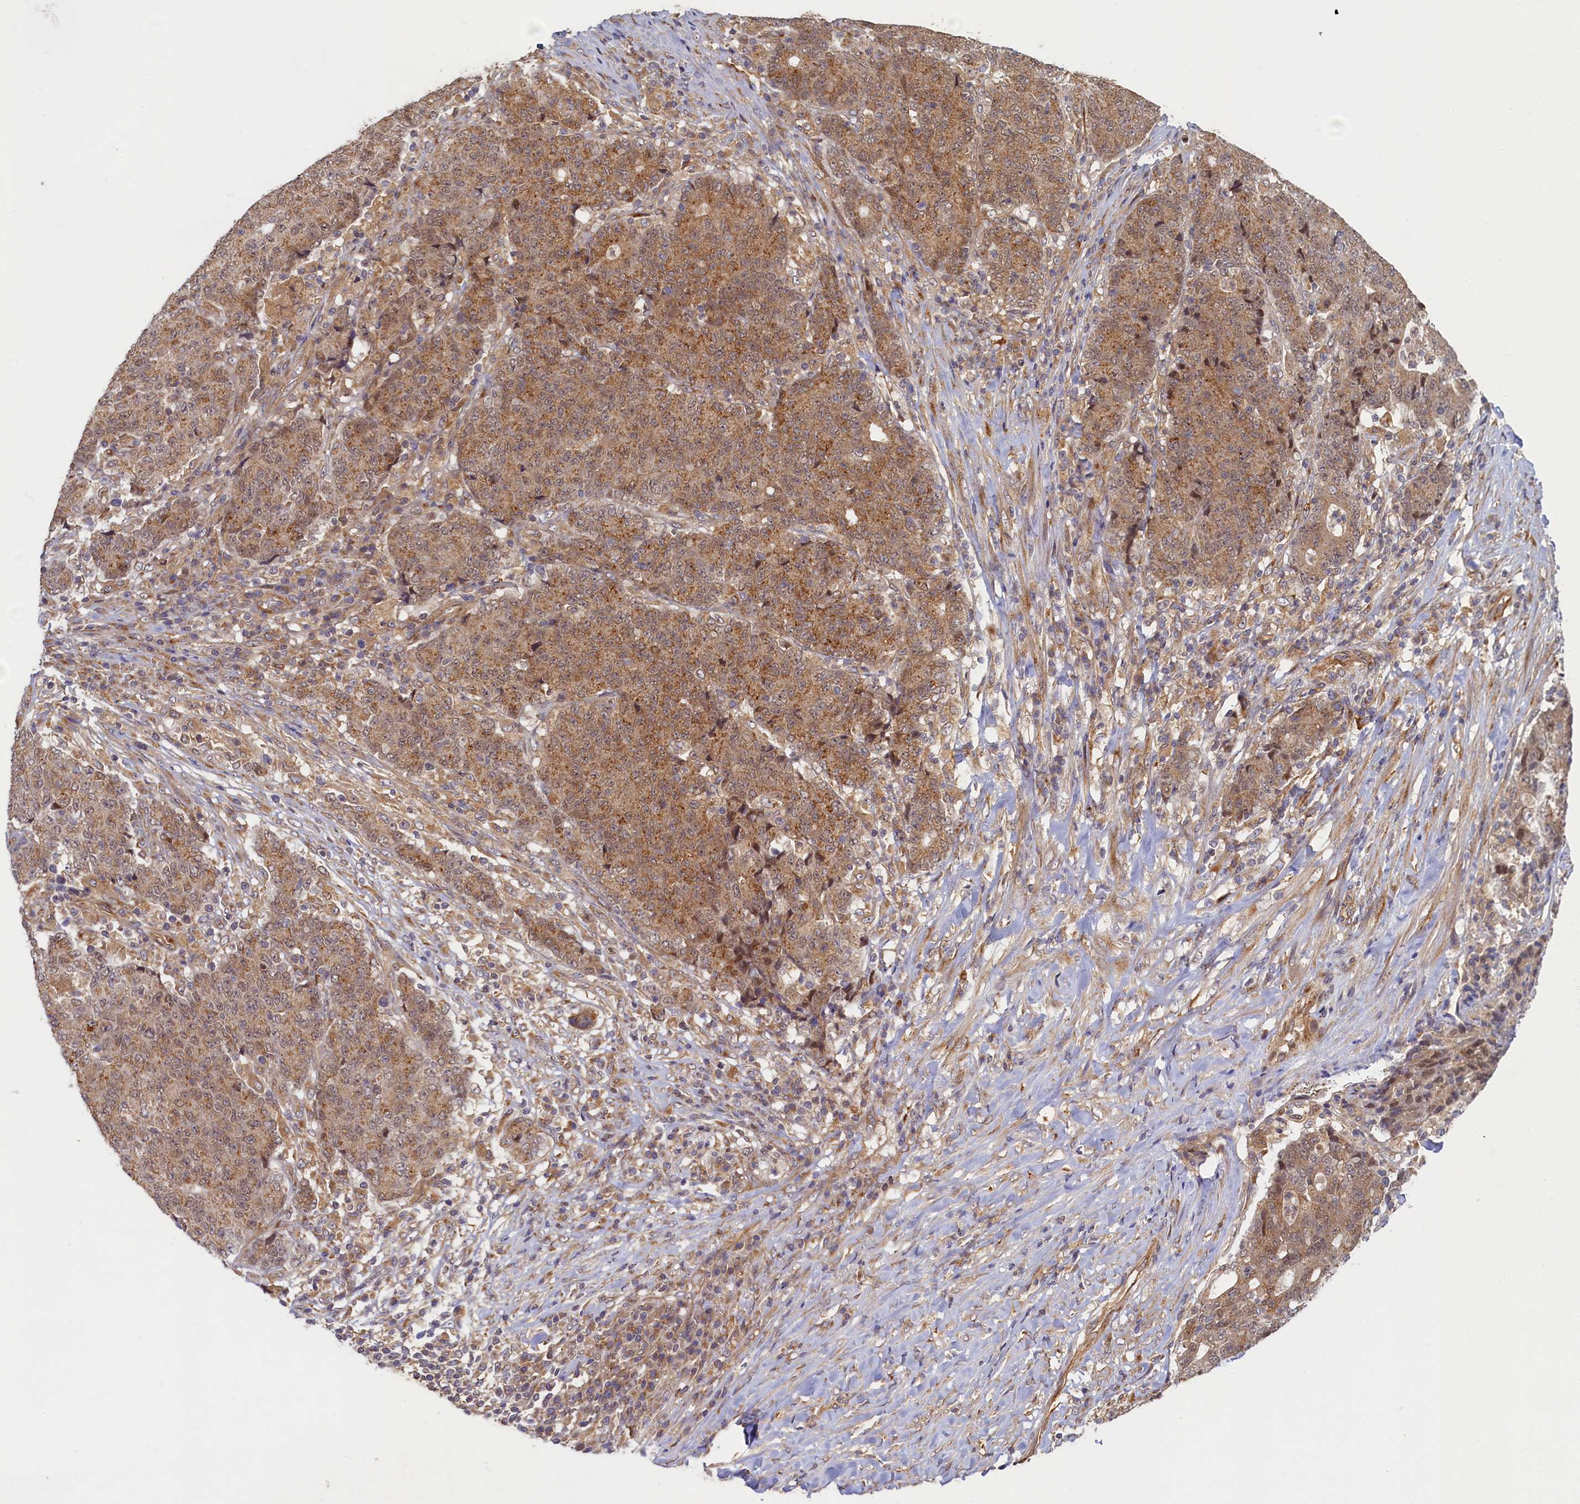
{"staining": {"intensity": "moderate", "quantity": ">75%", "location": "cytoplasmic/membranous"}, "tissue": "colorectal cancer", "cell_type": "Tumor cells", "image_type": "cancer", "snomed": [{"axis": "morphology", "description": "Adenocarcinoma, NOS"}, {"axis": "topography", "description": "Colon"}], "caption": "Immunohistochemical staining of colorectal cancer (adenocarcinoma) shows moderate cytoplasmic/membranous protein staining in approximately >75% of tumor cells.", "gene": "STX12", "patient": {"sex": "female", "age": 75}}